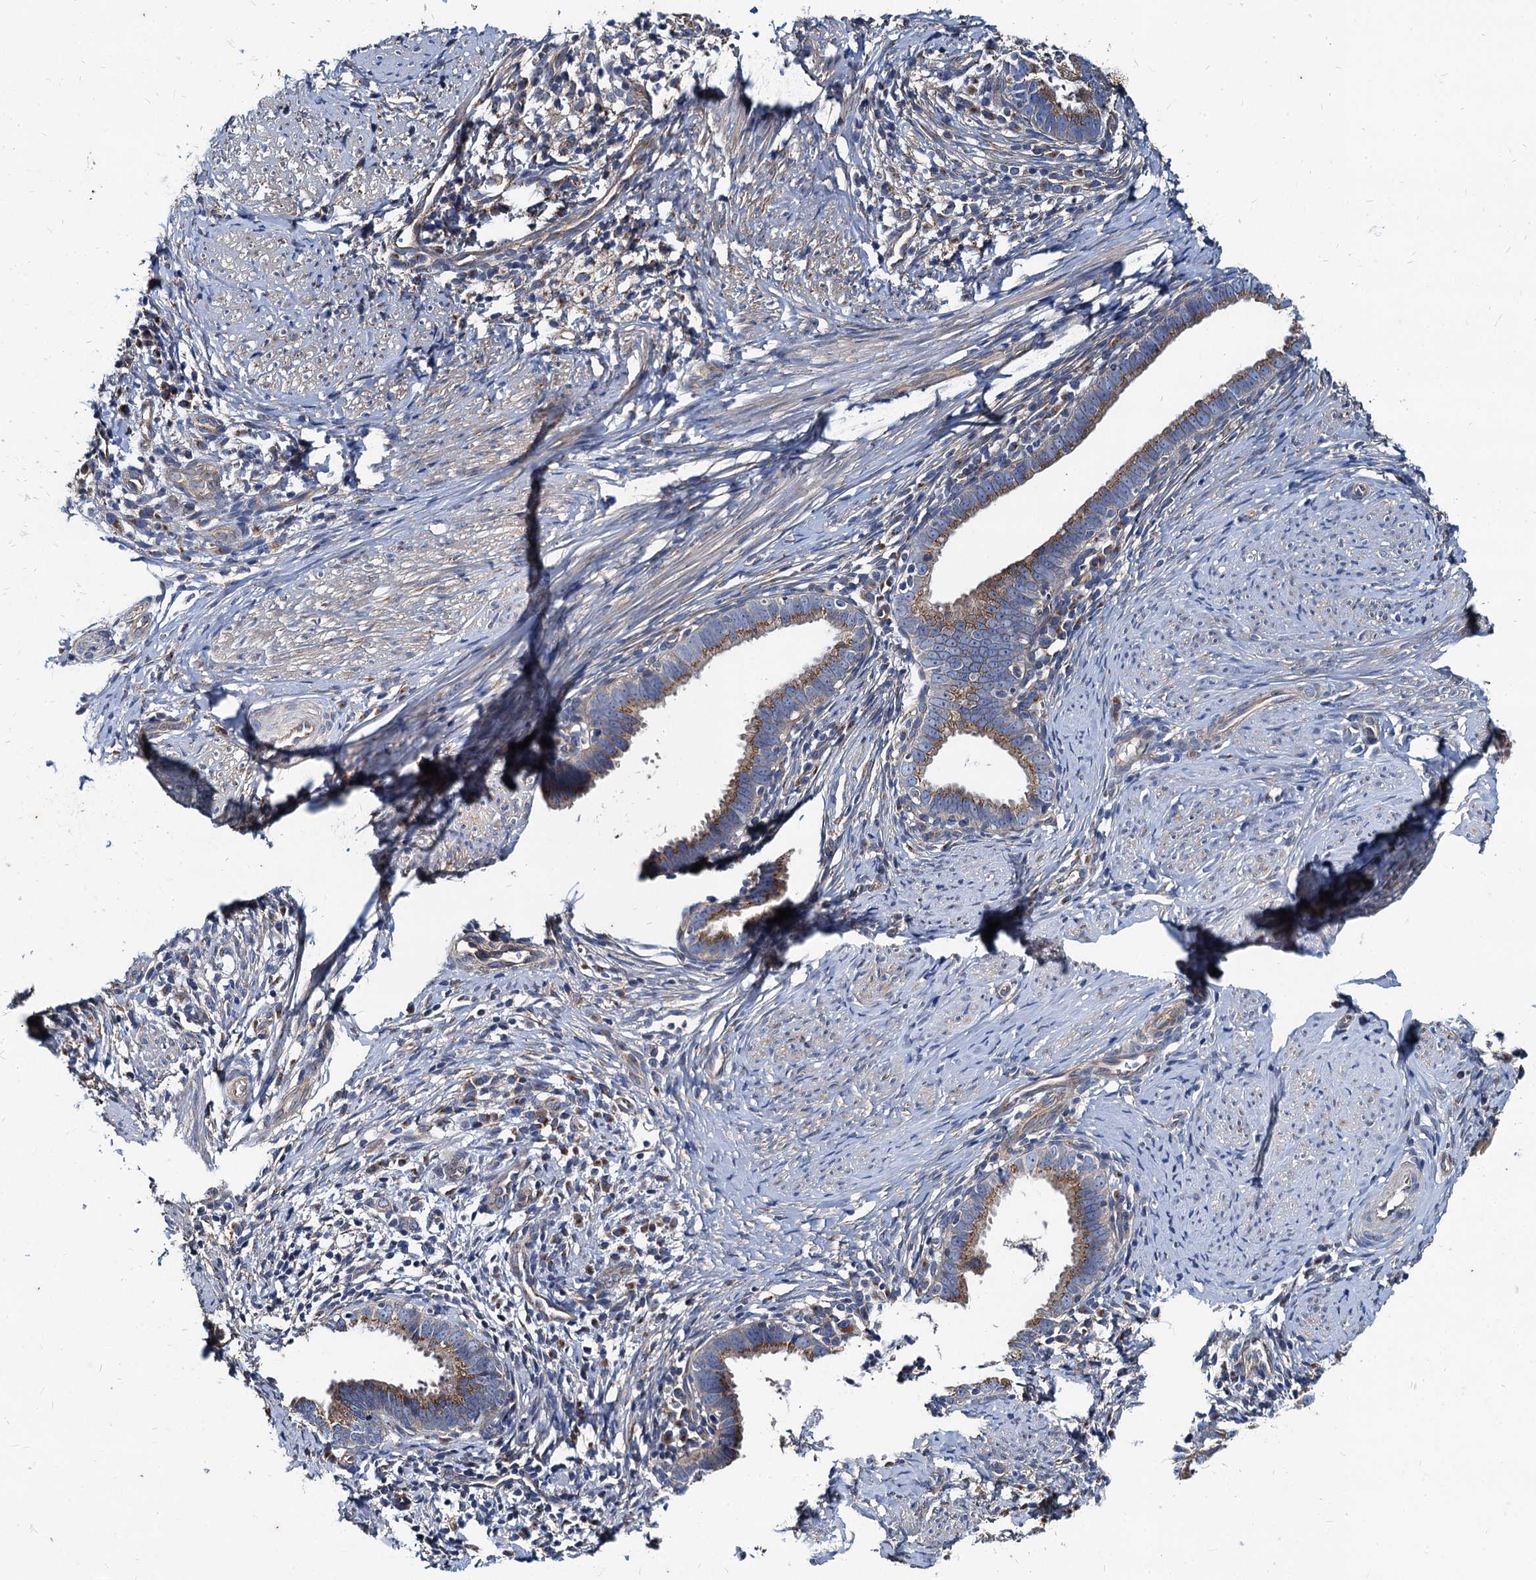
{"staining": {"intensity": "moderate", "quantity": ">75%", "location": "cytoplasmic/membranous"}, "tissue": "cervical cancer", "cell_type": "Tumor cells", "image_type": "cancer", "snomed": [{"axis": "morphology", "description": "Adenocarcinoma, NOS"}, {"axis": "topography", "description": "Cervix"}], "caption": "Adenocarcinoma (cervical) stained for a protein (brown) shows moderate cytoplasmic/membranous positive staining in about >75% of tumor cells.", "gene": "NGRN", "patient": {"sex": "female", "age": 36}}